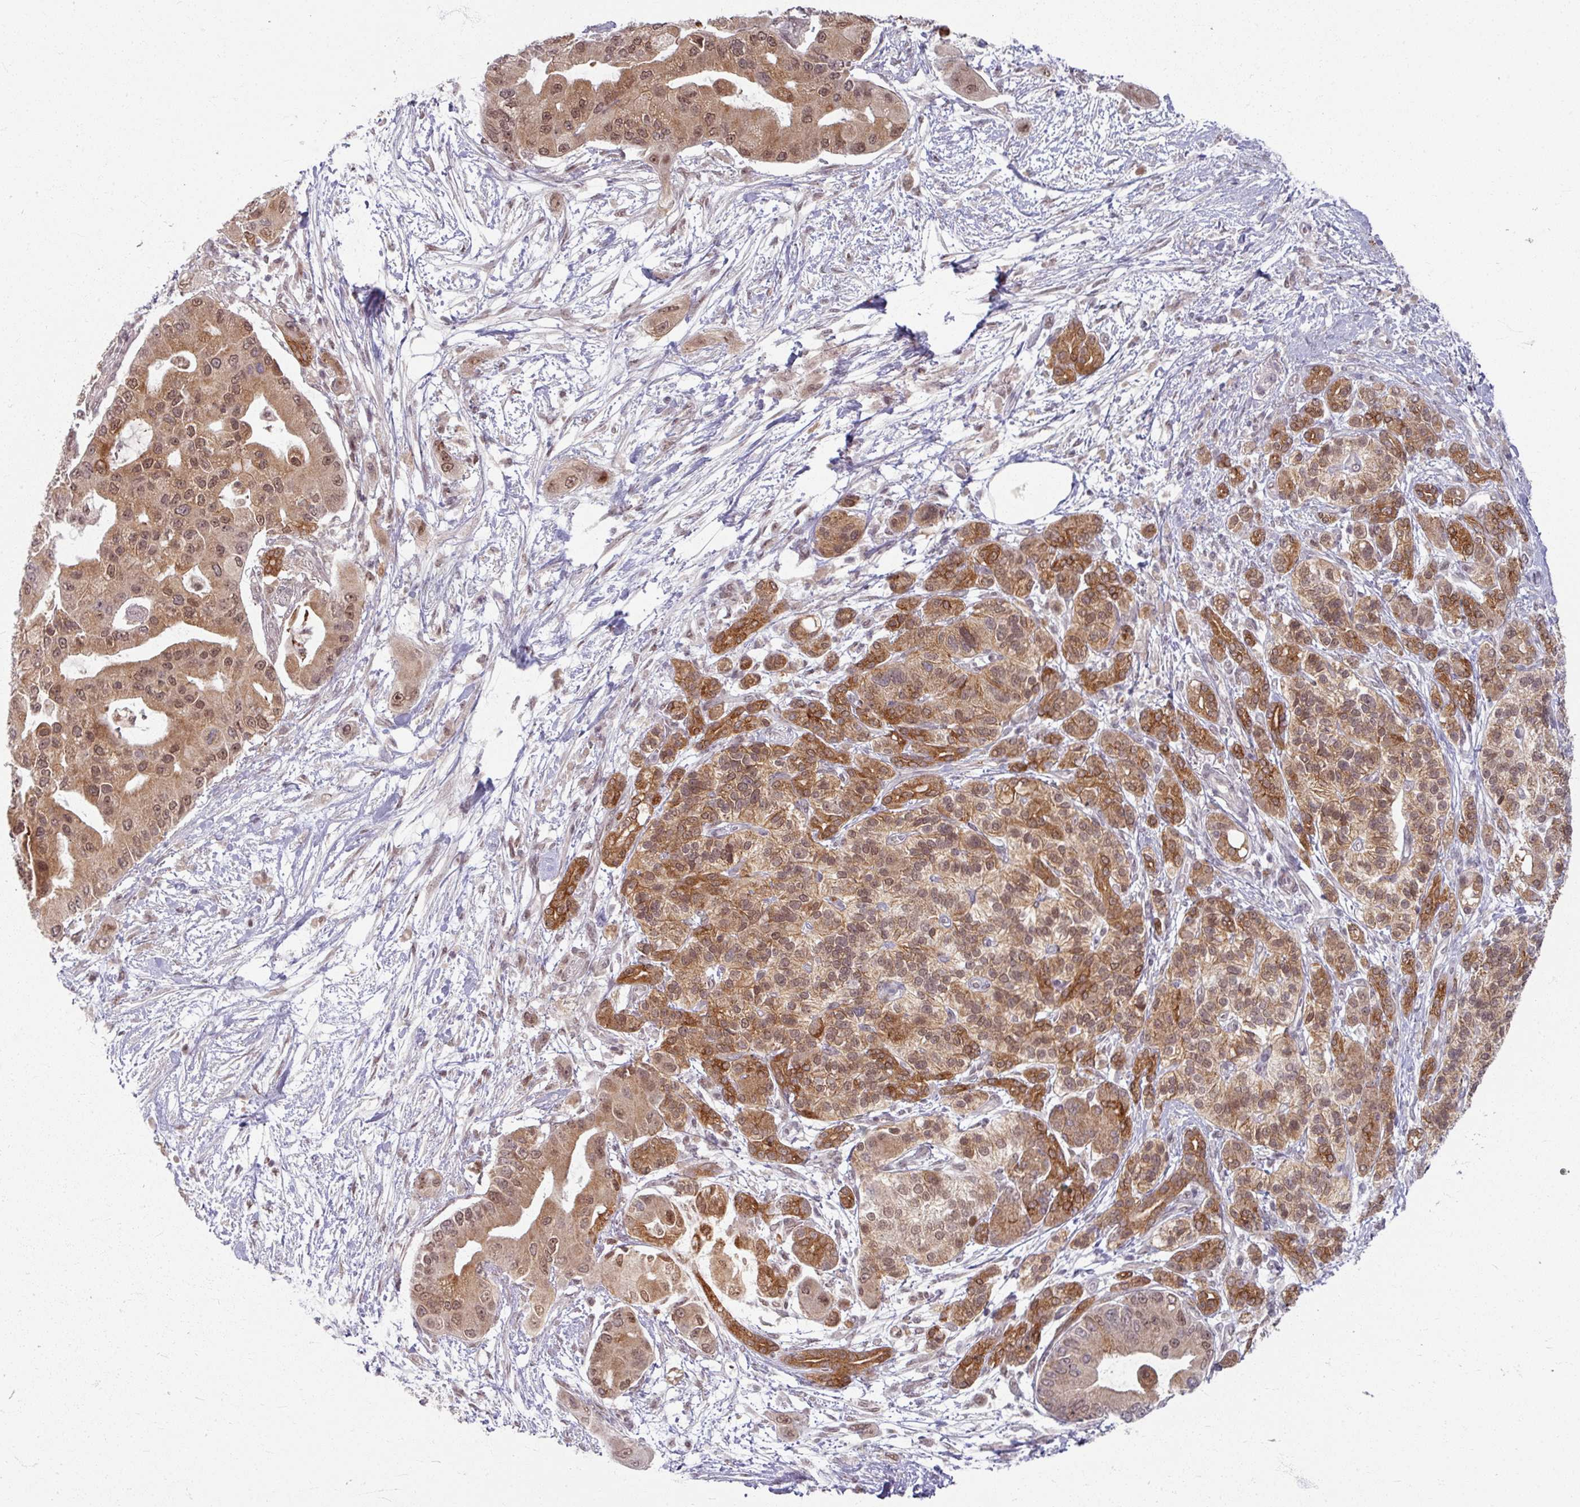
{"staining": {"intensity": "moderate", "quantity": ">75%", "location": "cytoplasmic/membranous,nuclear"}, "tissue": "pancreatic cancer", "cell_type": "Tumor cells", "image_type": "cancer", "snomed": [{"axis": "morphology", "description": "Adenocarcinoma, NOS"}, {"axis": "topography", "description": "Pancreas"}], "caption": "Tumor cells show moderate cytoplasmic/membranous and nuclear expression in about >75% of cells in pancreatic cancer.", "gene": "KLC3", "patient": {"sex": "male", "age": 57}}